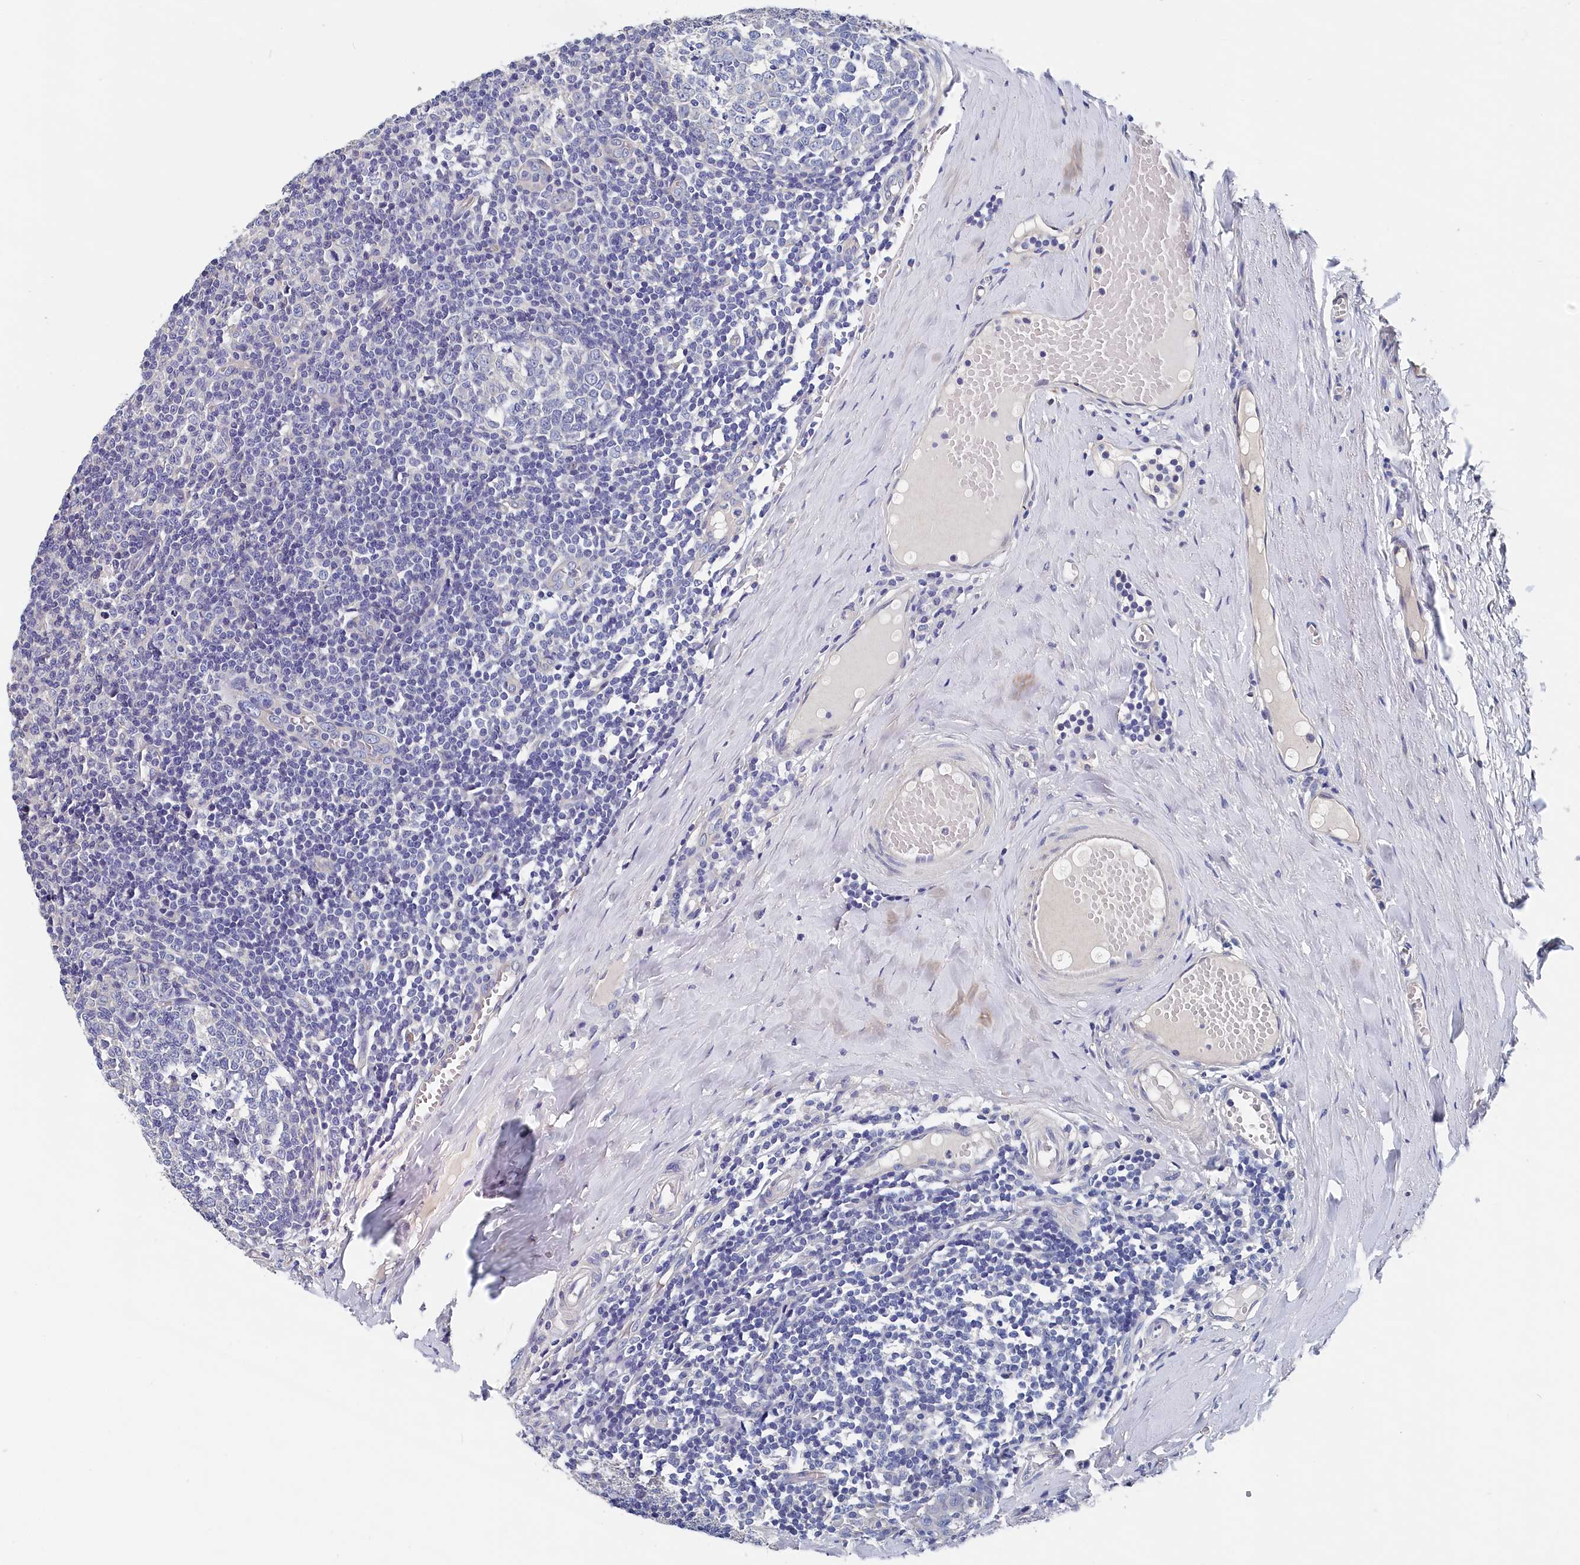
{"staining": {"intensity": "negative", "quantity": "none", "location": "none"}, "tissue": "tonsil", "cell_type": "Germinal center cells", "image_type": "normal", "snomed": [{"axis": "morphology", "description": "Normal tissue, NOS"}, {"axis": "topography", "description": "Tonsil"}], "caption": "Tonsil stained for a protein using immunohistochemistry (IHC) reveals no staining germinal center cells.", "gene": "BHMT", "patient": {"sex": "female", "age": 19}}